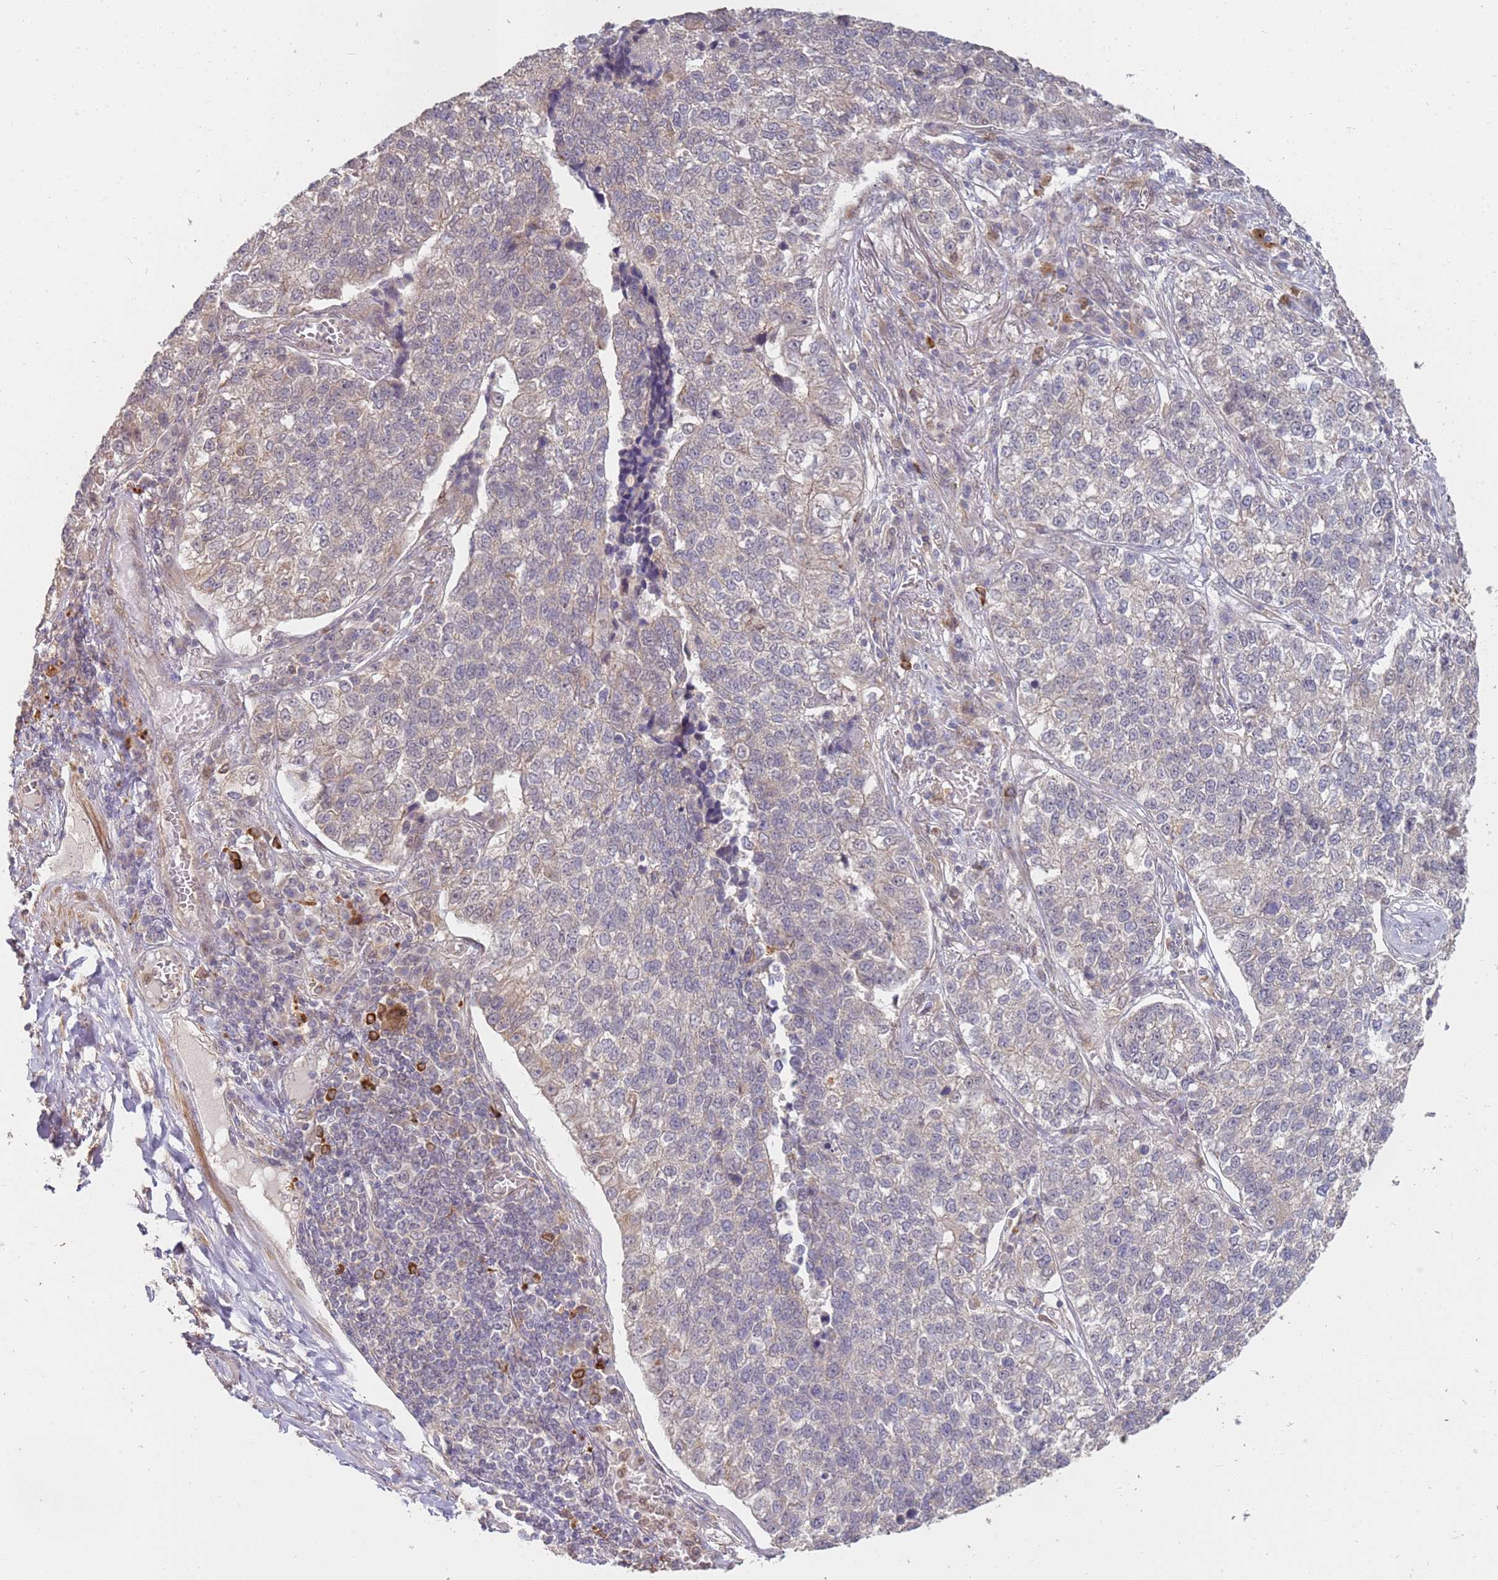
{"staining": {"intensity": "negative", "quantity": "none", "location": "none"}, "tissue": "lung cancer", "cell_type": "Tumor cells", "image_type": "cancer", "snomed": [{"axis": "morphology", "description": "Adenocarcinoma, NOS"}, {"axis": "topography", "description": "Lung"}], "caption": "Tumor cells show no significant expression in adenocarcinoma (lung).", "gene": "MPEG1", "patient": {"sex": "male", "age": 49}}